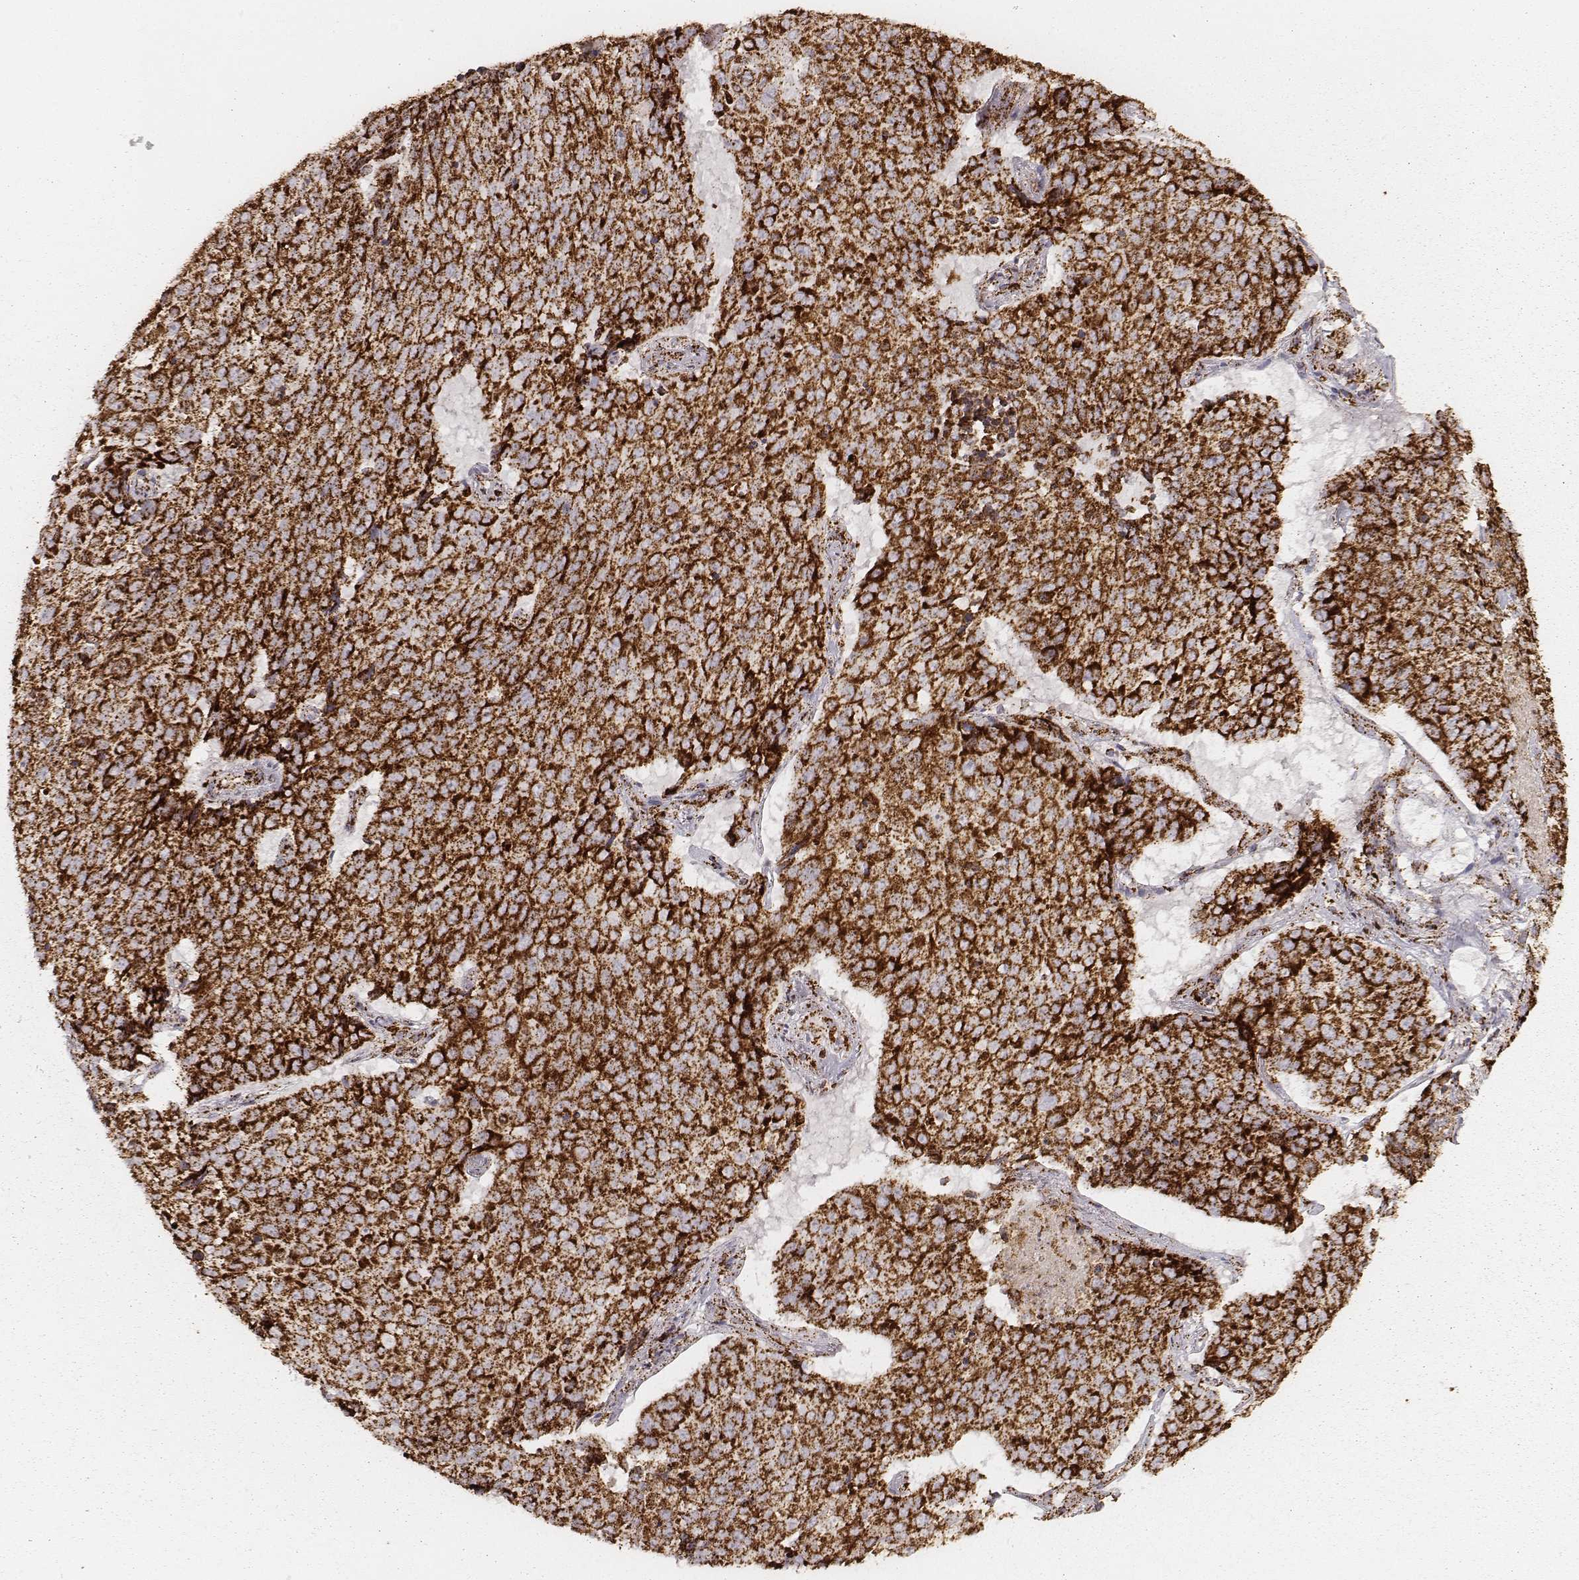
{"staining": {"intensity": "strong", "quantity": ">75%", "location": "cytoplasmic/membranous"}, "tissue": "lung cancer", "cell_type": "Tumor cells", "image_type": "cancer", "snomed": [{"axis": "morphology", "description": "Normal tissue, NOS"}, {"axis": "morphology", "description": "Squamous cell carcinoma, NOS"}, {"axis": "topography", "description": "Bronchus"}, {"axis": "topography", "description": "Lung"}], "caption": "DAB immunohistochemical staining of squamous cell carcinoma (lung) reveals strong cytoplasmic/membranous protein expression in about >75% of tumor cells.", "gene": "CS", "patient": {"sex": "male", "age": 64}}